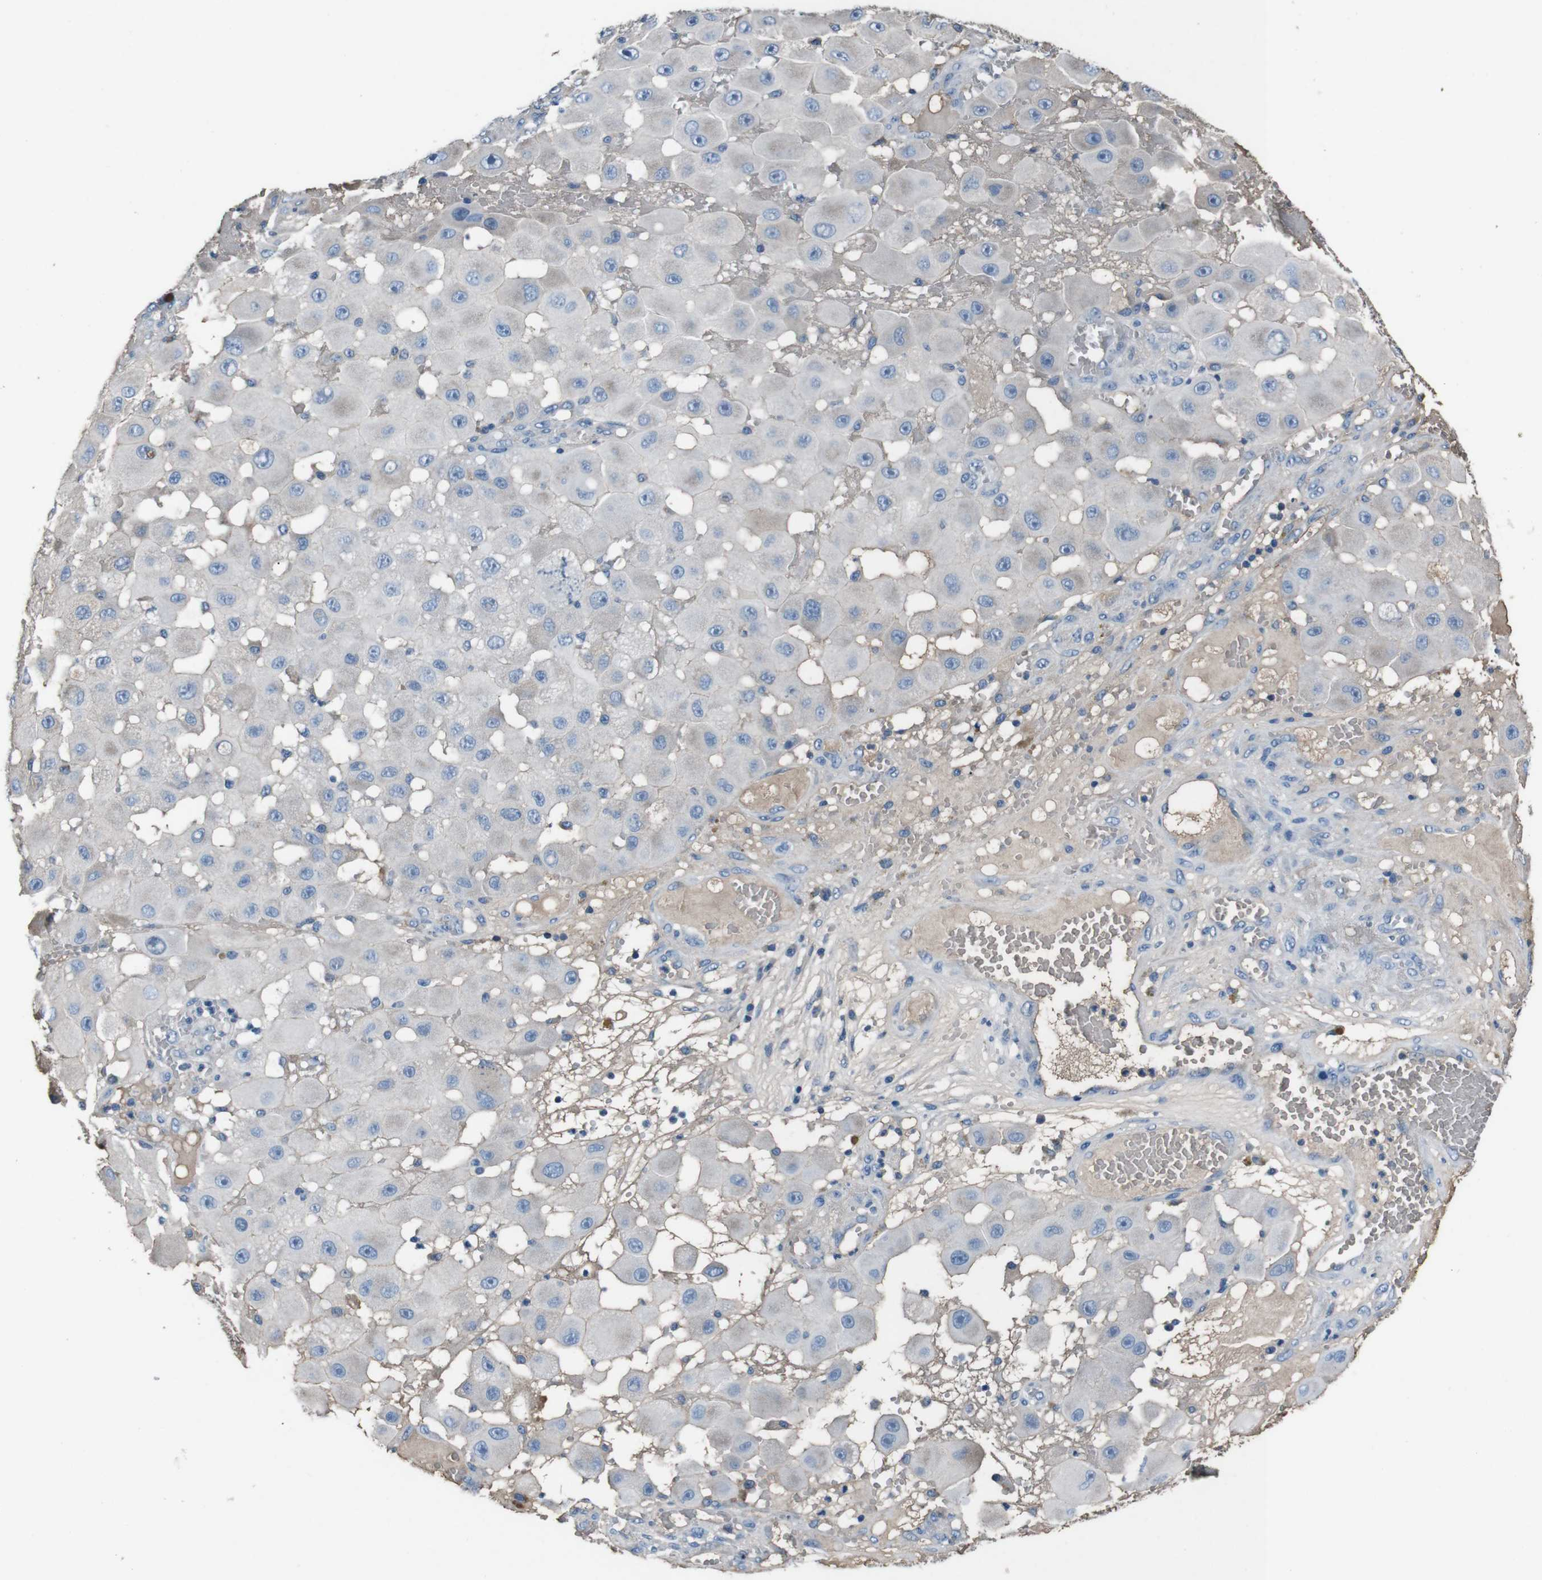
{"staining": {"intensity": "negative", "quantity": "none", "location": "none"}, "tissue": "melanoma", "cell_type": "Tumor cells", "image_type": "cancer", "snomed": [{"axis": "morphology", "description": "Malignant melanoma, NOS"}, {"axis": "topography", "description": "Skin"}], "caption": "This image is of melanoma stained with IHC to label a protein in brown with the nuclei are counter-stained blue. There is no expression in tumor cells. (DAB immunohistochemistry, high magnification).", "gene": "LEP", "patient": {"sex": "female", "age": 81}}